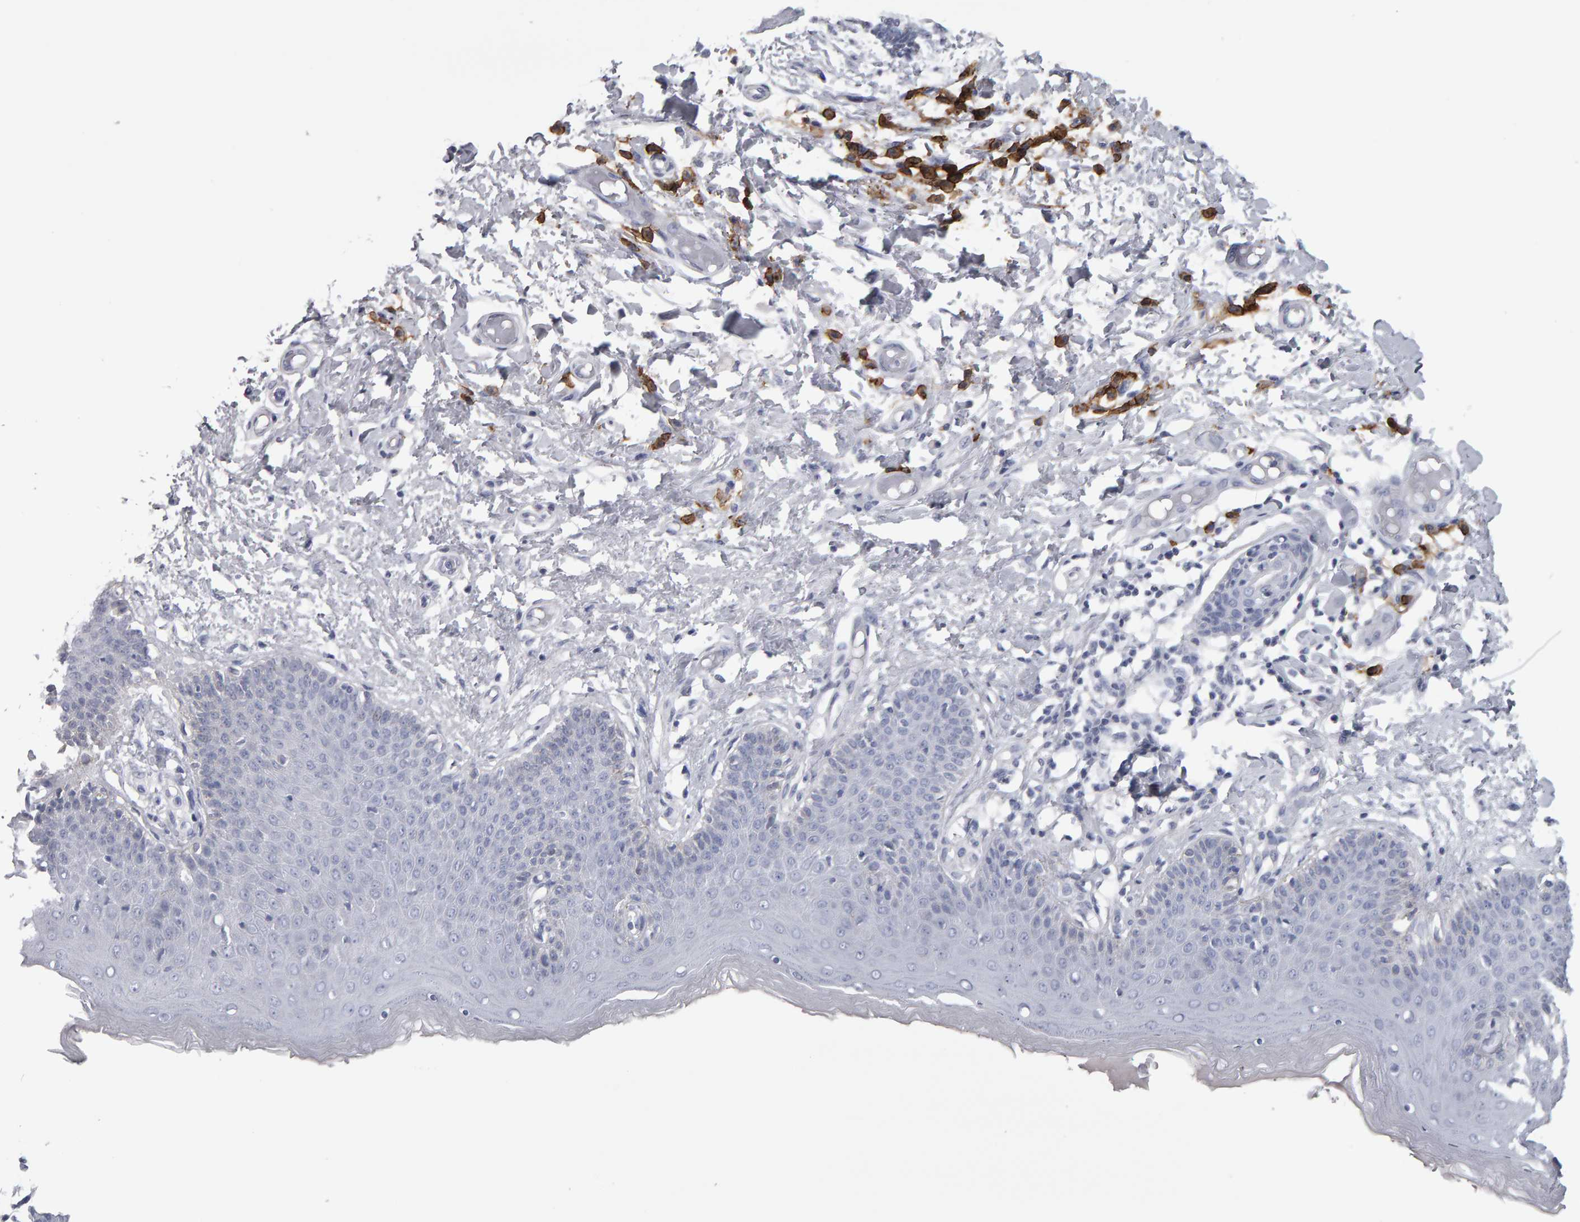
{"staining": {"intensity": "weak", "quantity": "<25%", "location": "cytoplasmic/membranous"}, "tissue": "skin", "cell_type": "Epidermal cells", "image_type": "normal", "snomed": [{"axis": "morphology", "description": "Normal tissue, NOS"}, {"axis": "topography", "description": "Vulva"}], "caption": "Histopathology image shows no significant protein positivity in epidermal cells of normal skin. (DAB IHC visualized using brightfield microscopy, high magnification).", "gene": "CD38", "patient": {"sex": "female", "age": 66}}